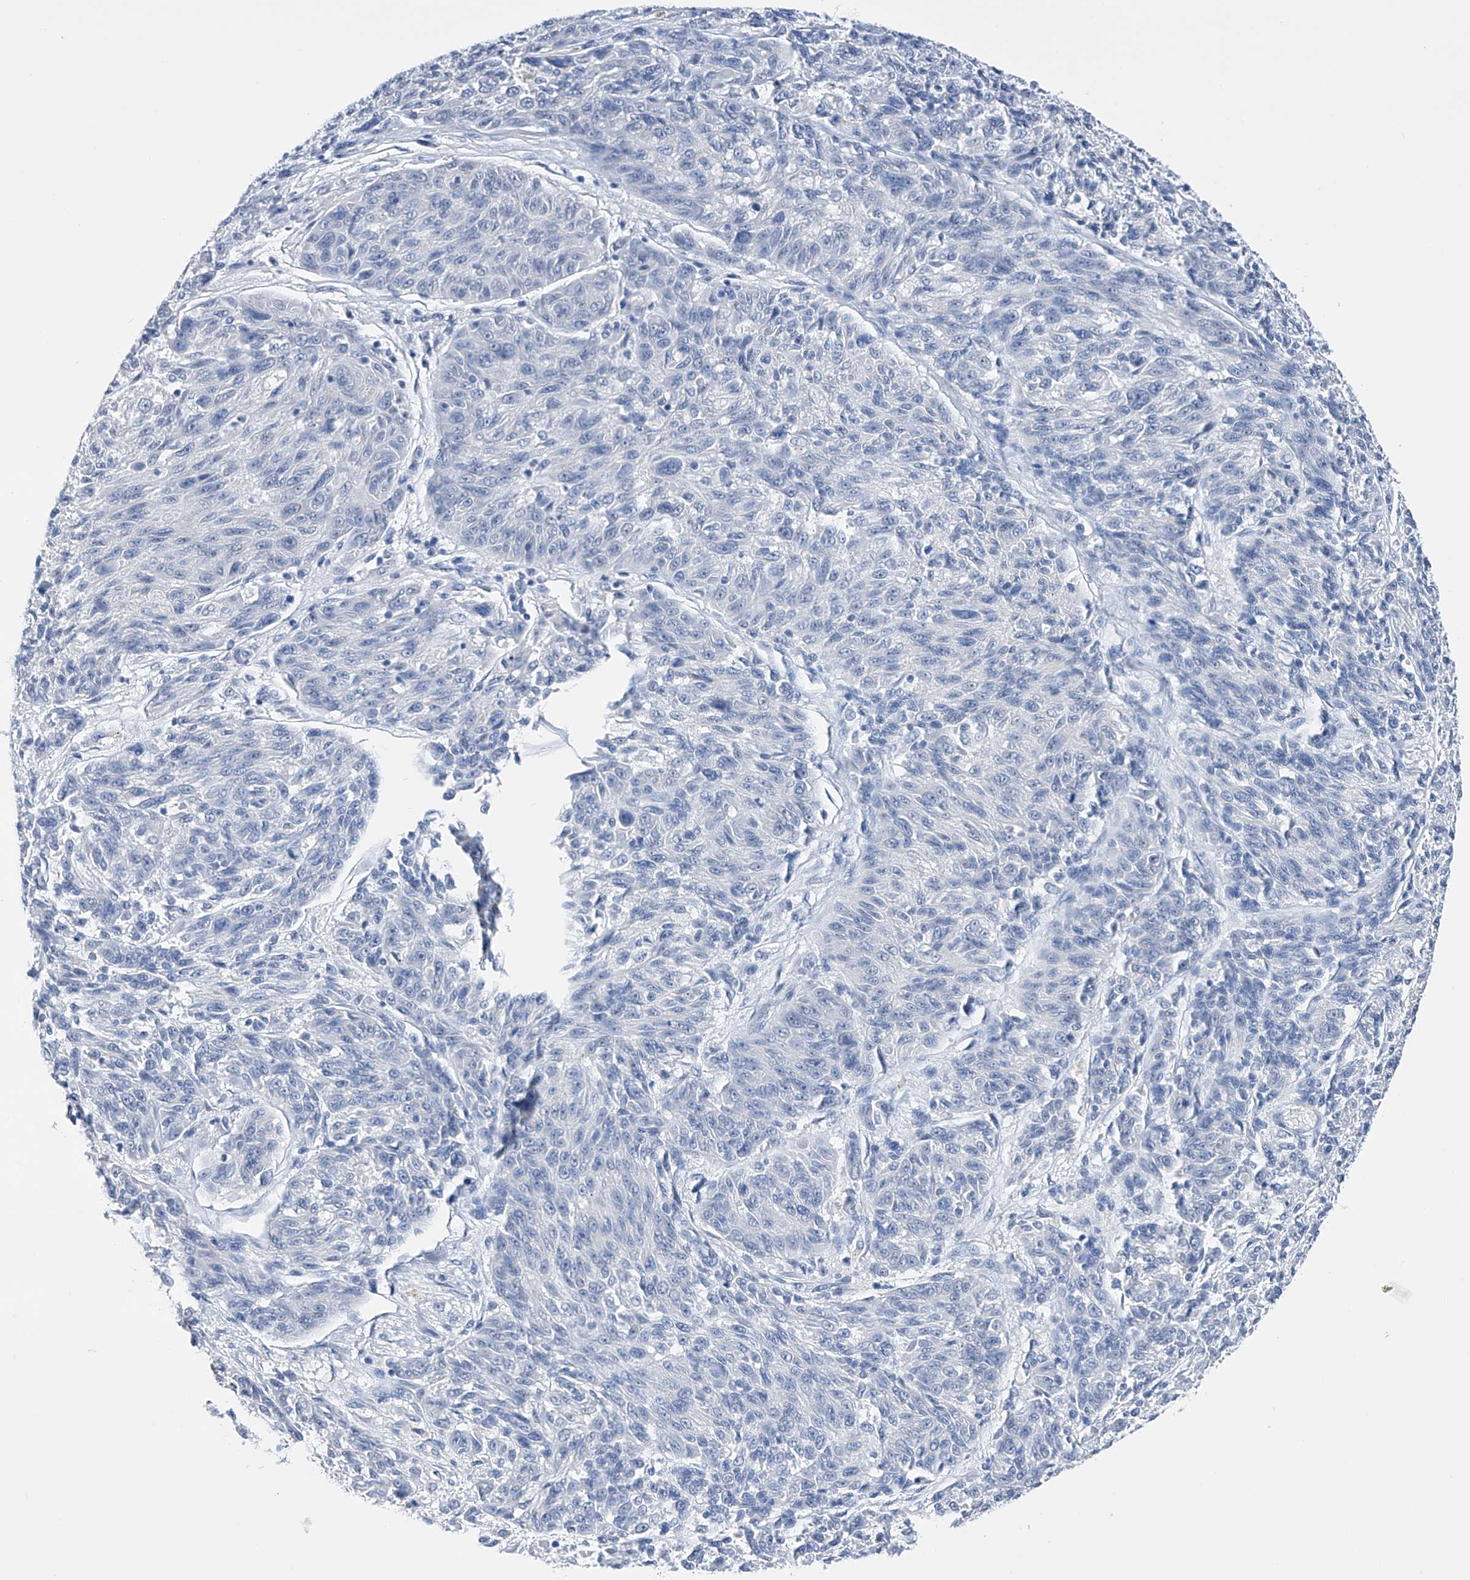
{"staining": {"intensity": "negative", "quantity": "none", "location": "none"}, "tissue": "melanoma", "cell_type": "Tumor cells", "image_type": "cancer", "snomed": [{"axis": "morphology", "description": "Malignant melanoma, NOS"}, {"axis": "topography", "description": "Skin"}], "caption": "High power microscopy micrograph of an immunohistochemistry micrograph of malignant melanoma, revealing no significant staining in tumor cells.", "gene": "ADRA1A", "patient": {"sex": "male", "age": 53}}